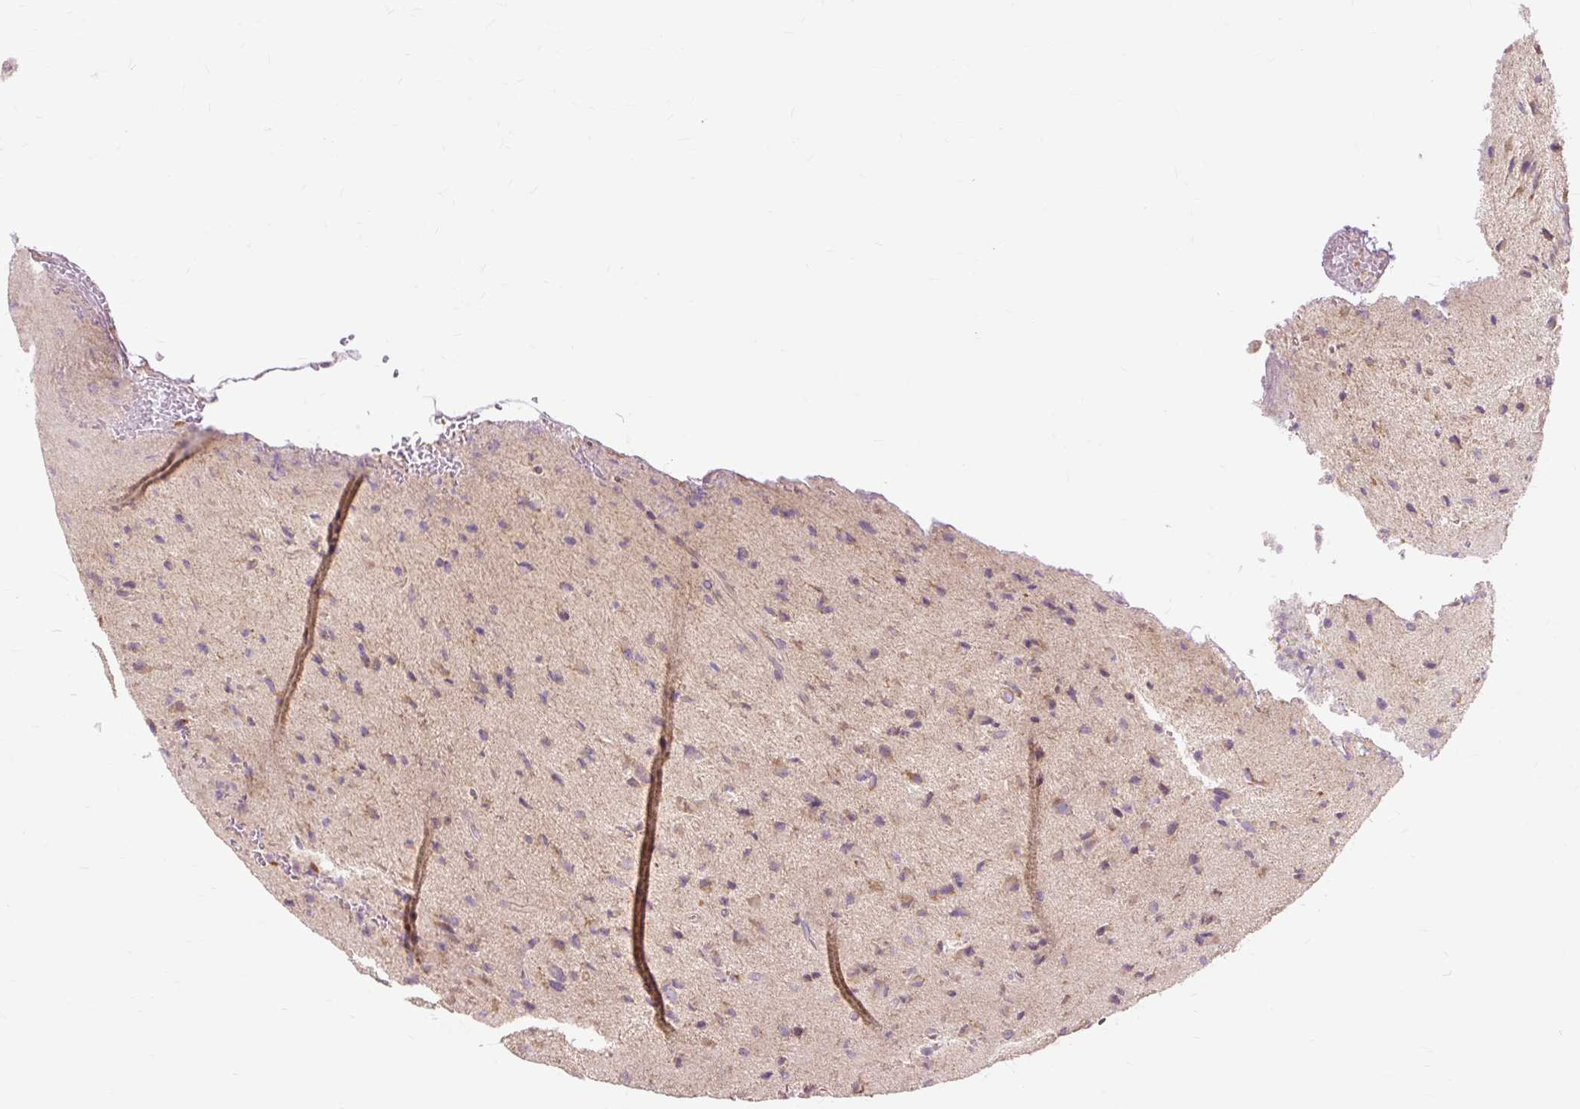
{"staining": {"intensity": "negative", "quantity": "none", "location": "none"}, "tissue": "glioma", "cell_type": "Tumor cells", "image_type": "cancer", "snomed": [{"axis": "morphology", "description": "Glioma, malignant, High grade"}, {"axis": "topography", "description": "Brain"}], "caption": "The photomicrograph shows no staining of tumor cells in glioma.", "gene": "PDZD2", "patient": {"sex": "male", "age": 36}}